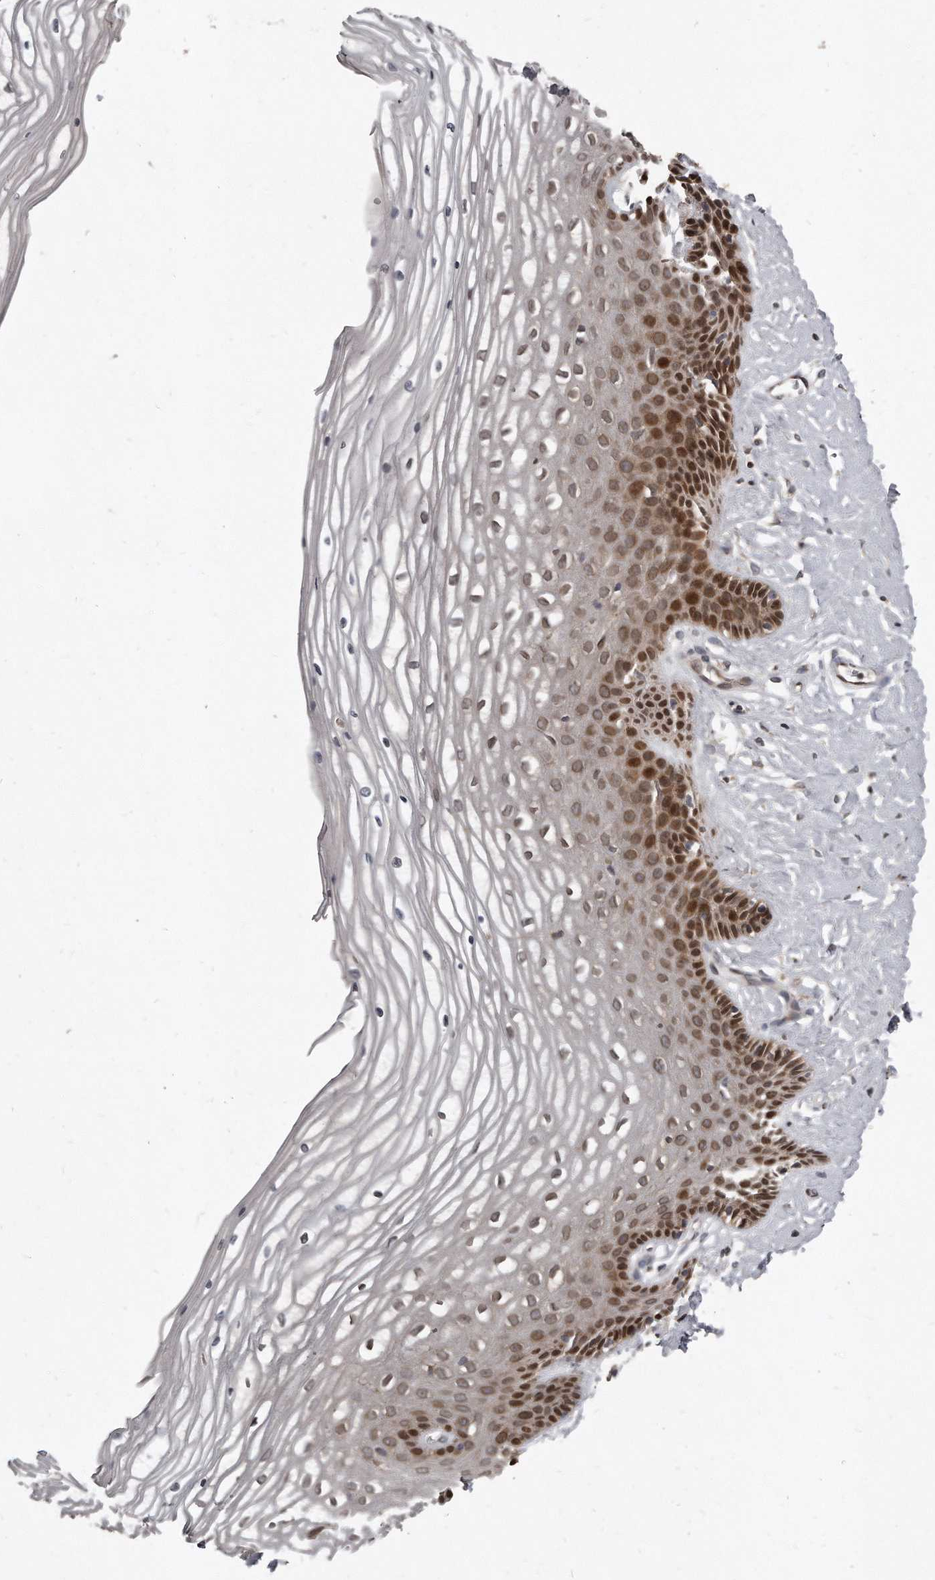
{"staining": {"intensity": "strong", "quantity": "25%-75%", "location": "cytoplasmic/membranous,nuclear"}, "tissue": "vagina", "cell_type": "Squamous epithelial cells", "image_type": "normal", "snomed": [{"axis": "morphology", "description": "Normal tissue, NOS"}, {"axis": "topography", "description": "Vagina"}, {"axis": "topography", "description": "Cervix"}], "caption": "Strong cytoplasmic/membranous,nuclear staining is present in approximately 25%-75% of squamous epithelial cells in unremarkable vagina. Ihc stains the protein in brown and the nuclei are stained blue.", "gene": "GCH1", "patient": {"sex": "female", "age": 40}}